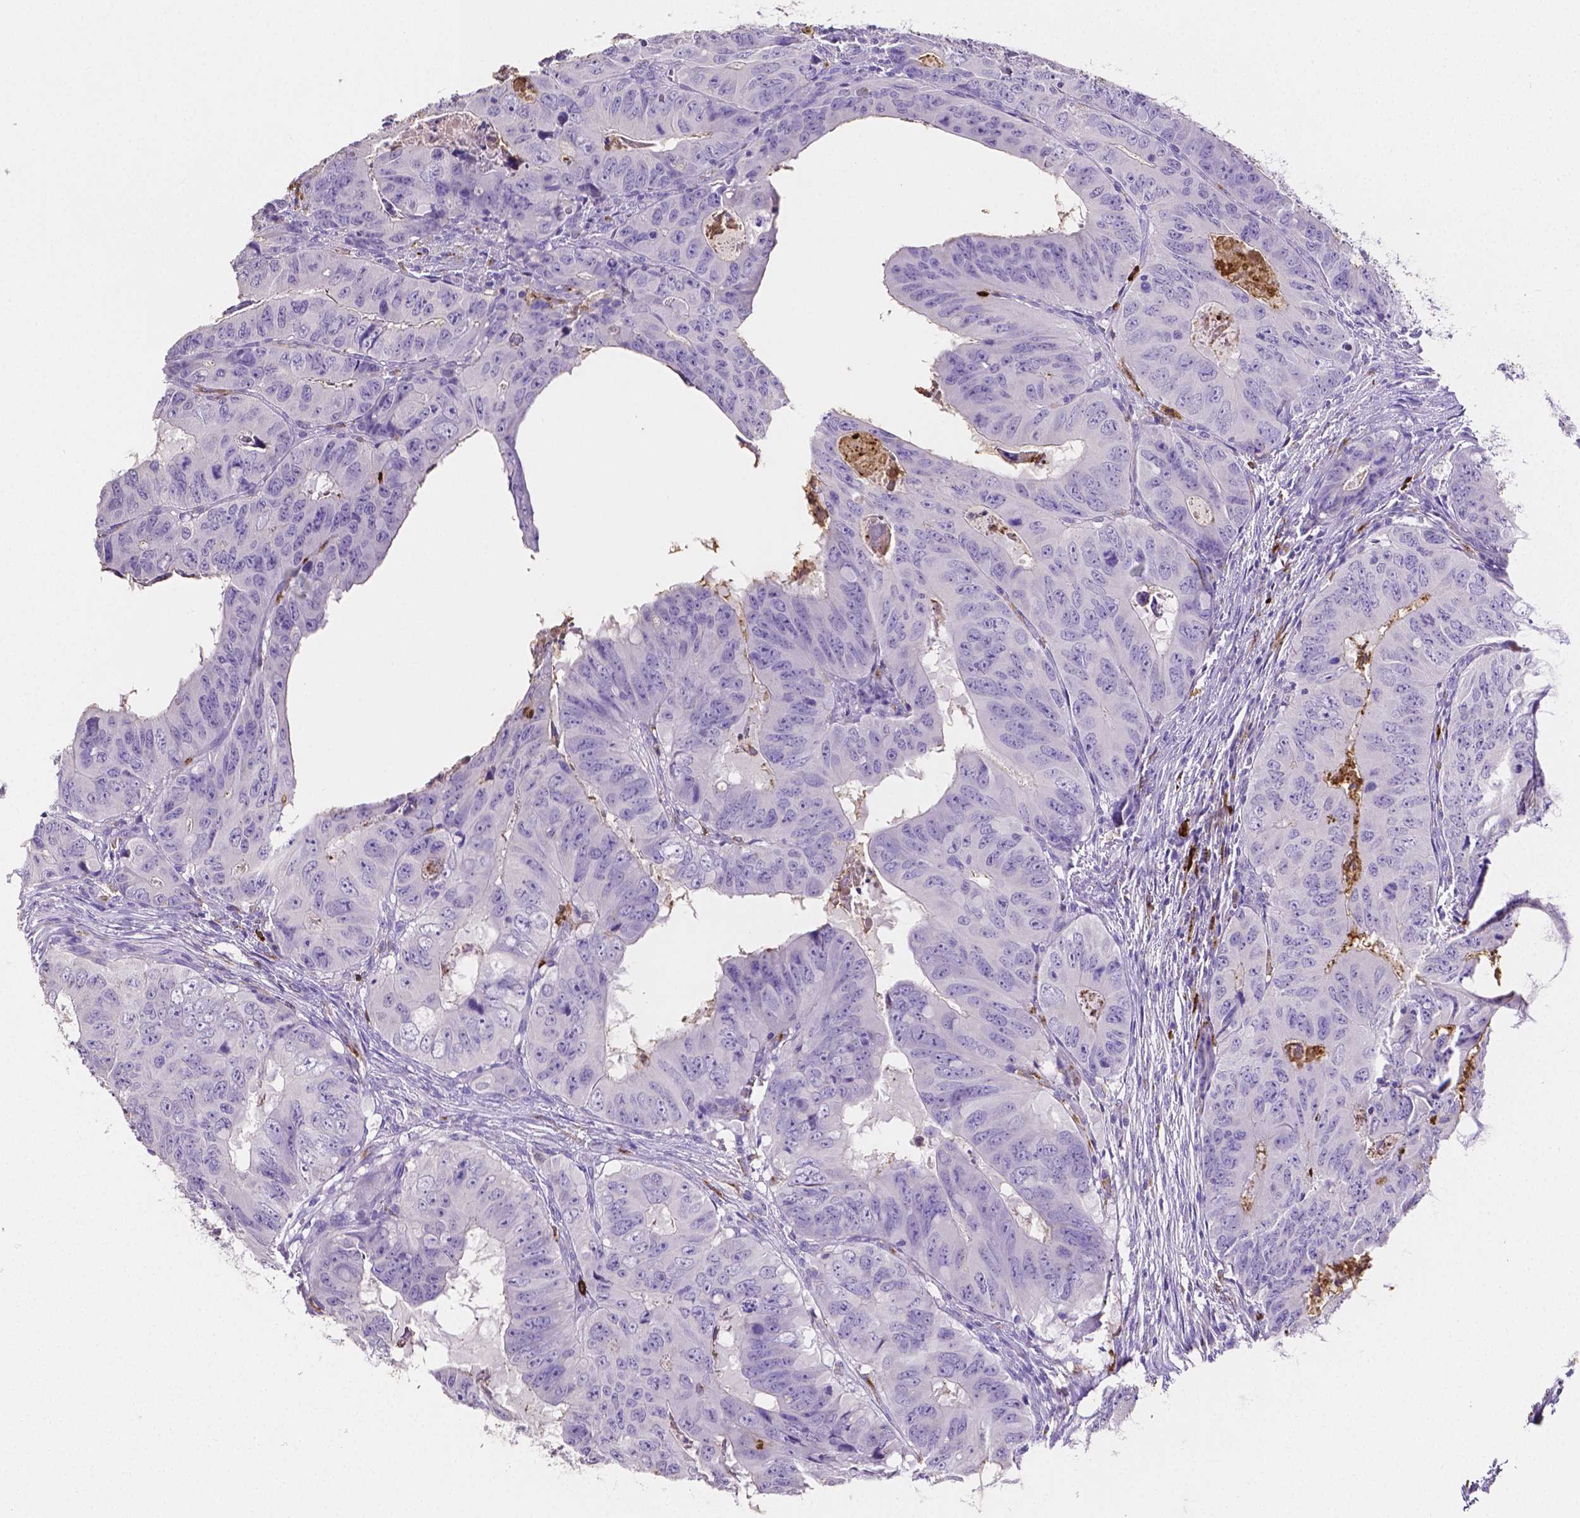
{"staining": {"intensity": "negative", "quantity": "none", "location": "none"}, "tissue": "colorectal cancer", "cell_type": "Tumor cells", "image_type": "cancer", "snomed": [{"axis": "morphology", "description": "Adenocarcinoma, NOS"}, {"axis": "topography", "description": "Colon"}], "caption": "Adenocarcinoma (colorectal) stained for a protein using IHC demonstrates no positivity tumor cells.", "gene": "MMP9", "patient": {"sex": "male", "age": 79}}